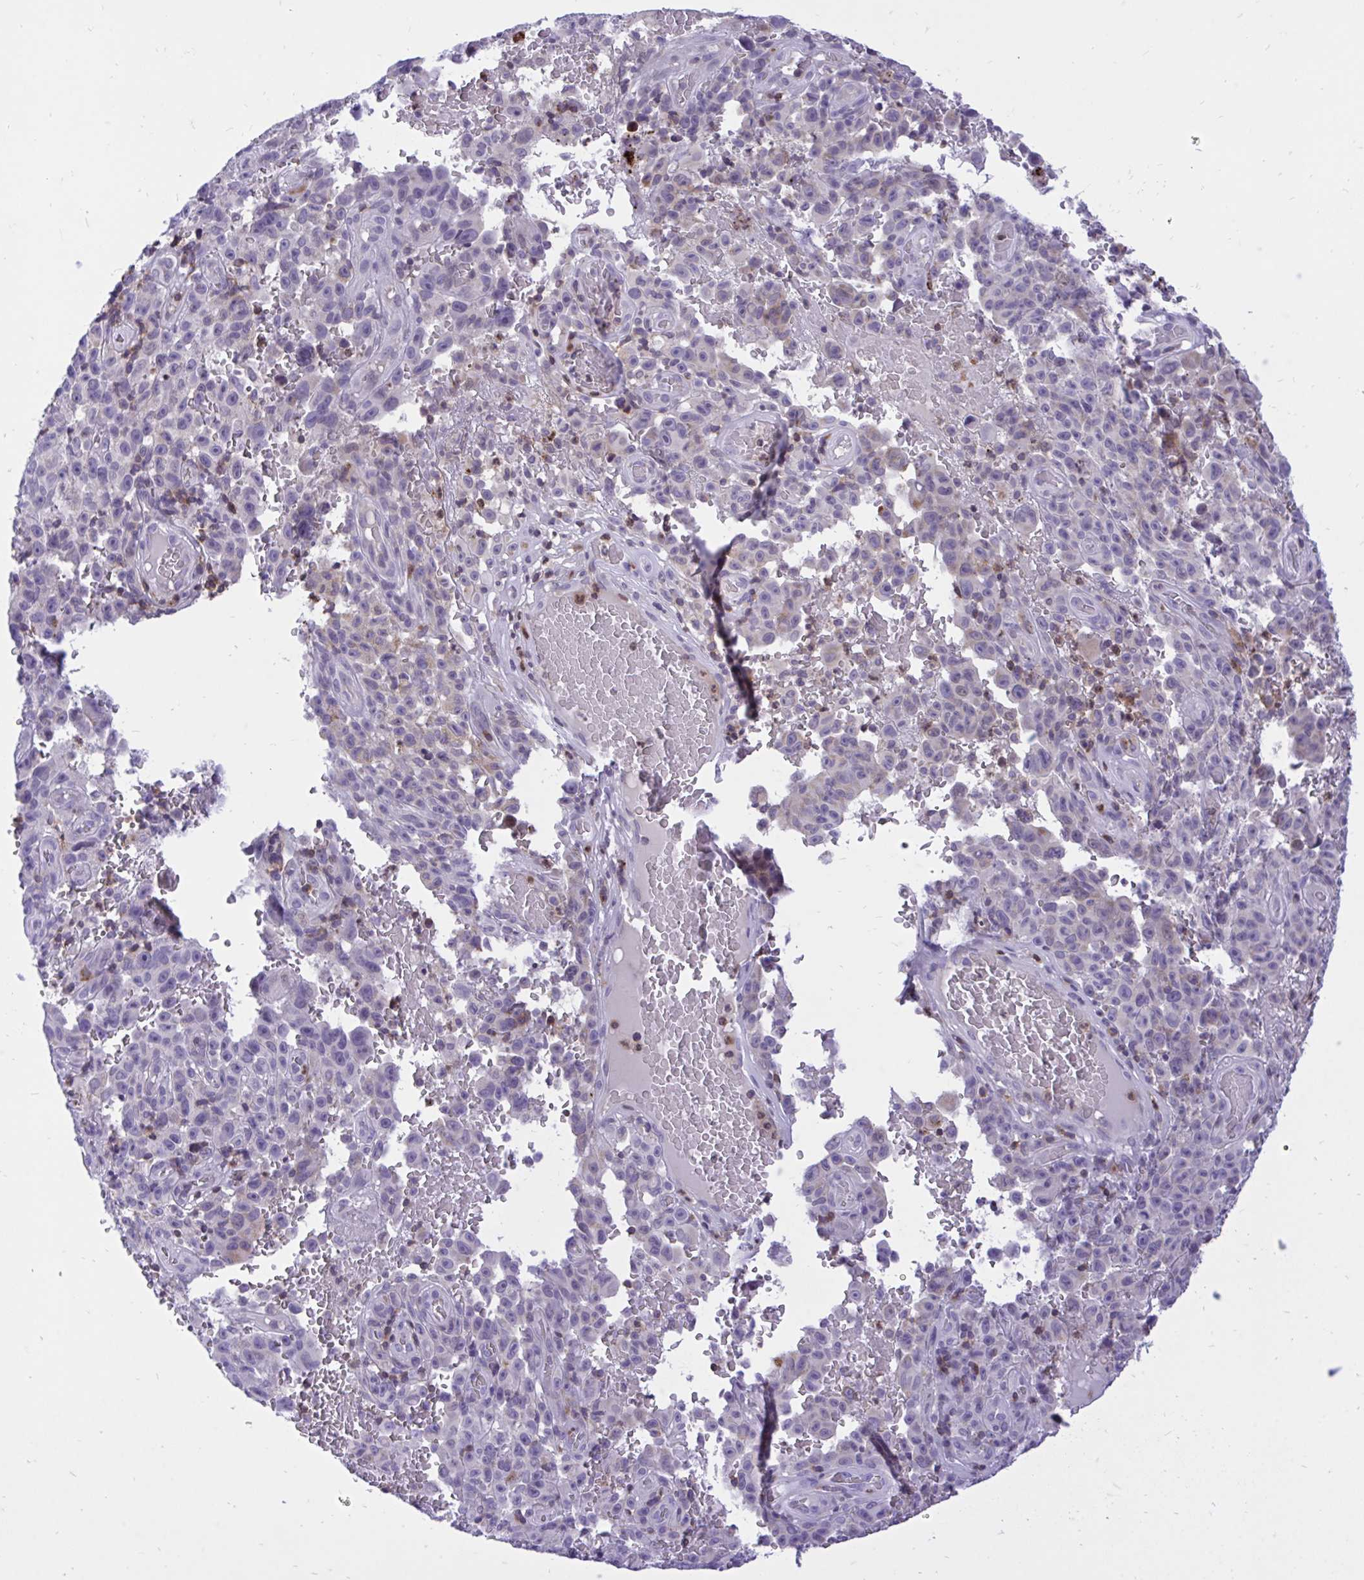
{"staining": {"intensity": "moderate", "quantity": "<25%", "location": "cytoplasmic/membranous"}, "tissue": "melanoma", "cell_type": "Tumor cells", "image_type": "cancer", "snomed": [{"axis": "morphology", "description": "Malignant melanoma, NOS"}, {"axis": "topography", "description": "Skin"}], "caption": "Approximately <25% of tumor cells in melanoma display moderate cytoplasmic/membranous protein positivity as visualized by brown immunohistochemical staining.", "gene": "CXCL8", "patient": {"sex": "female", "age": 82}}